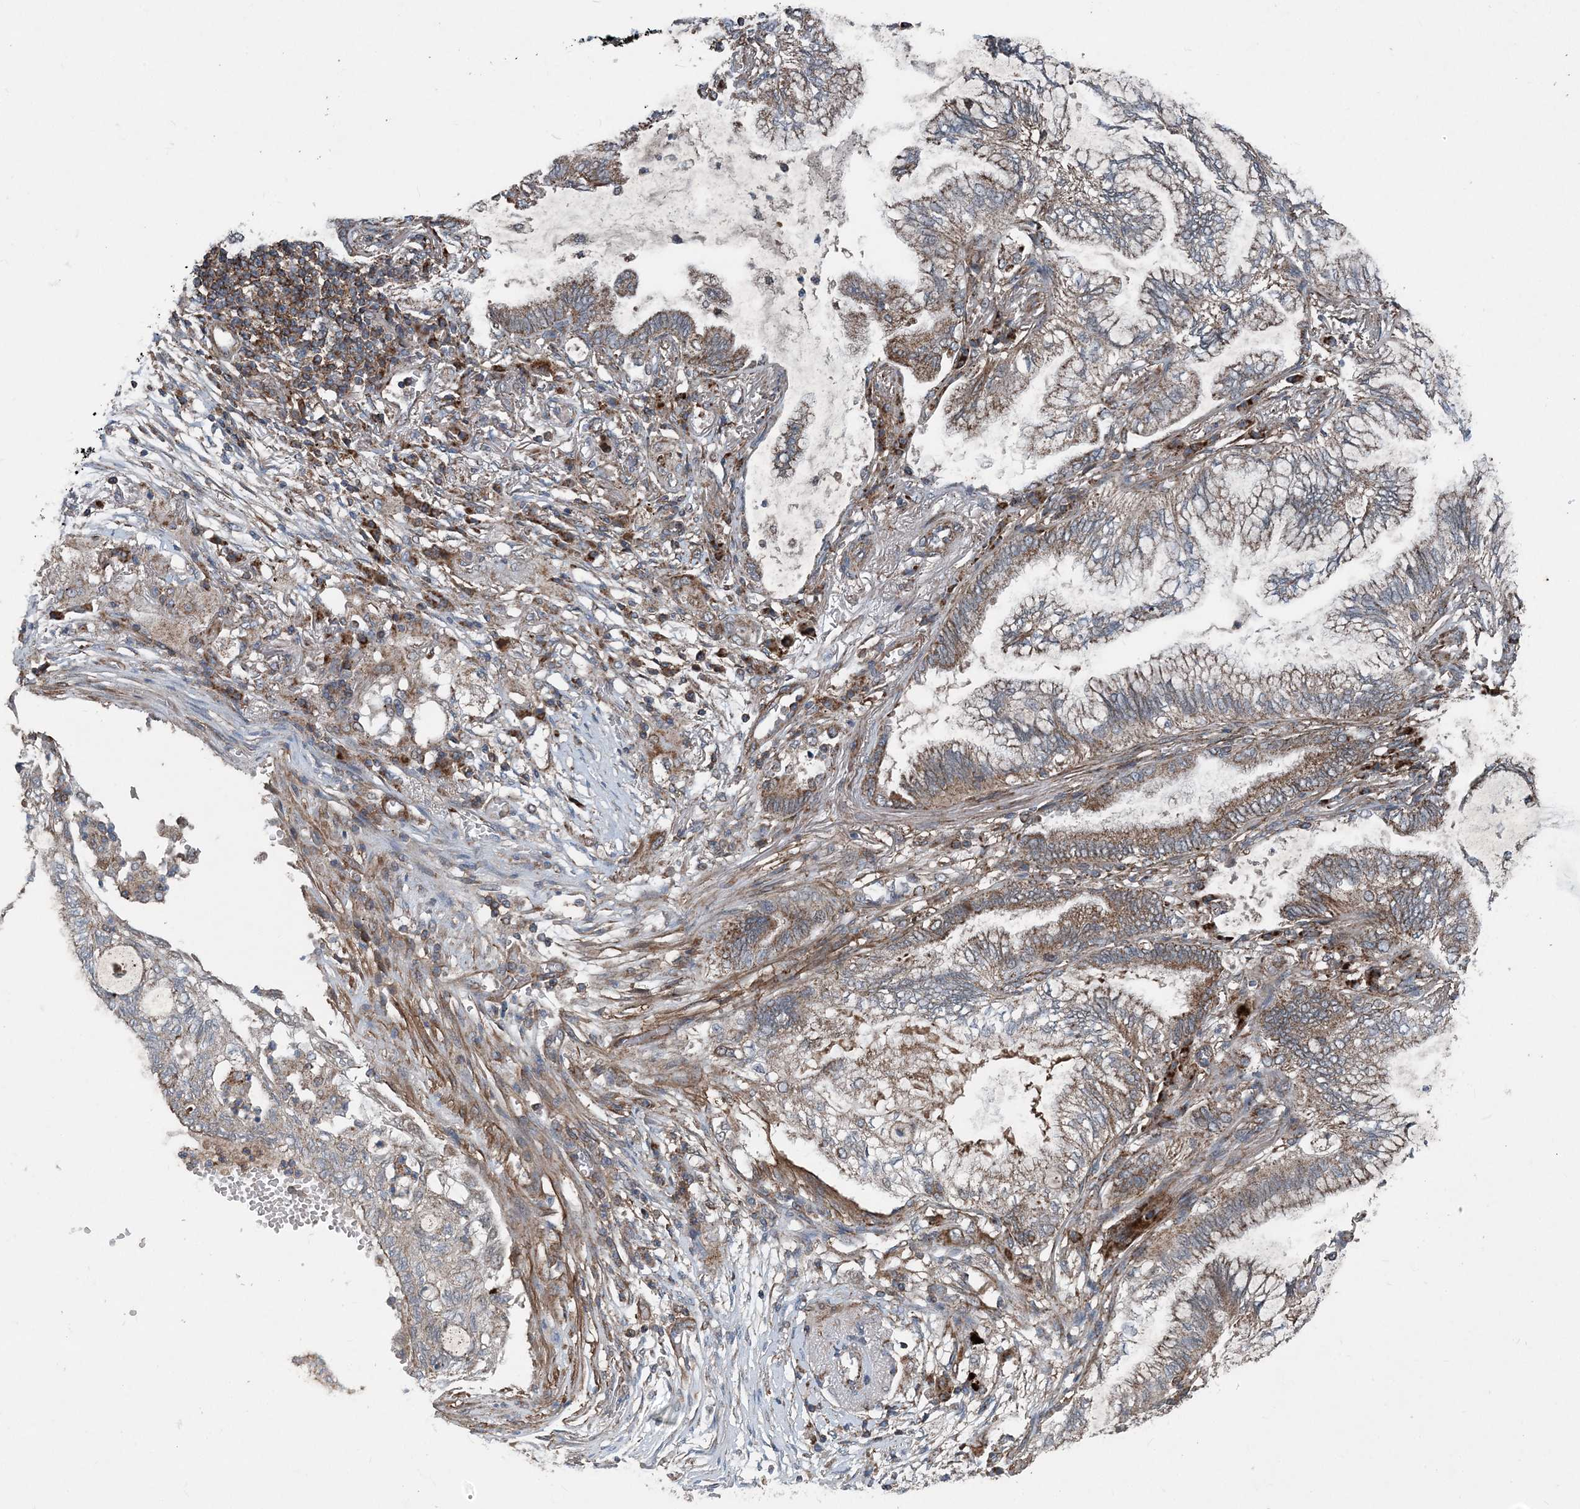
{"staining": {"intensity": "weak", "quantity": "25%-75%", "location": "cytoplasmic/membranous"}, "tissue": "lung cancer", "cell_type": "Tumor cells", "image_type": "cancer", "snomed": [{"axis": "morphology", "description": "Adenocarcinoma, NOS"}, {"axis": "topography", "description": "Lung"}], "caption": "IHC staining of adenocarcinoma (lung), which reveals low levels of weak cytoplasmic/membranous positivity in approximately 25%-75% of tumor cells indicating weak cytoplasmic/membranous protein expression. The staining was performed using DAB (brown) for protein detection and nuclei were counterstained in hematoxylin (blue).", "gene": "NDUFA2", "patient": {"sex": "female", "age": 70}}